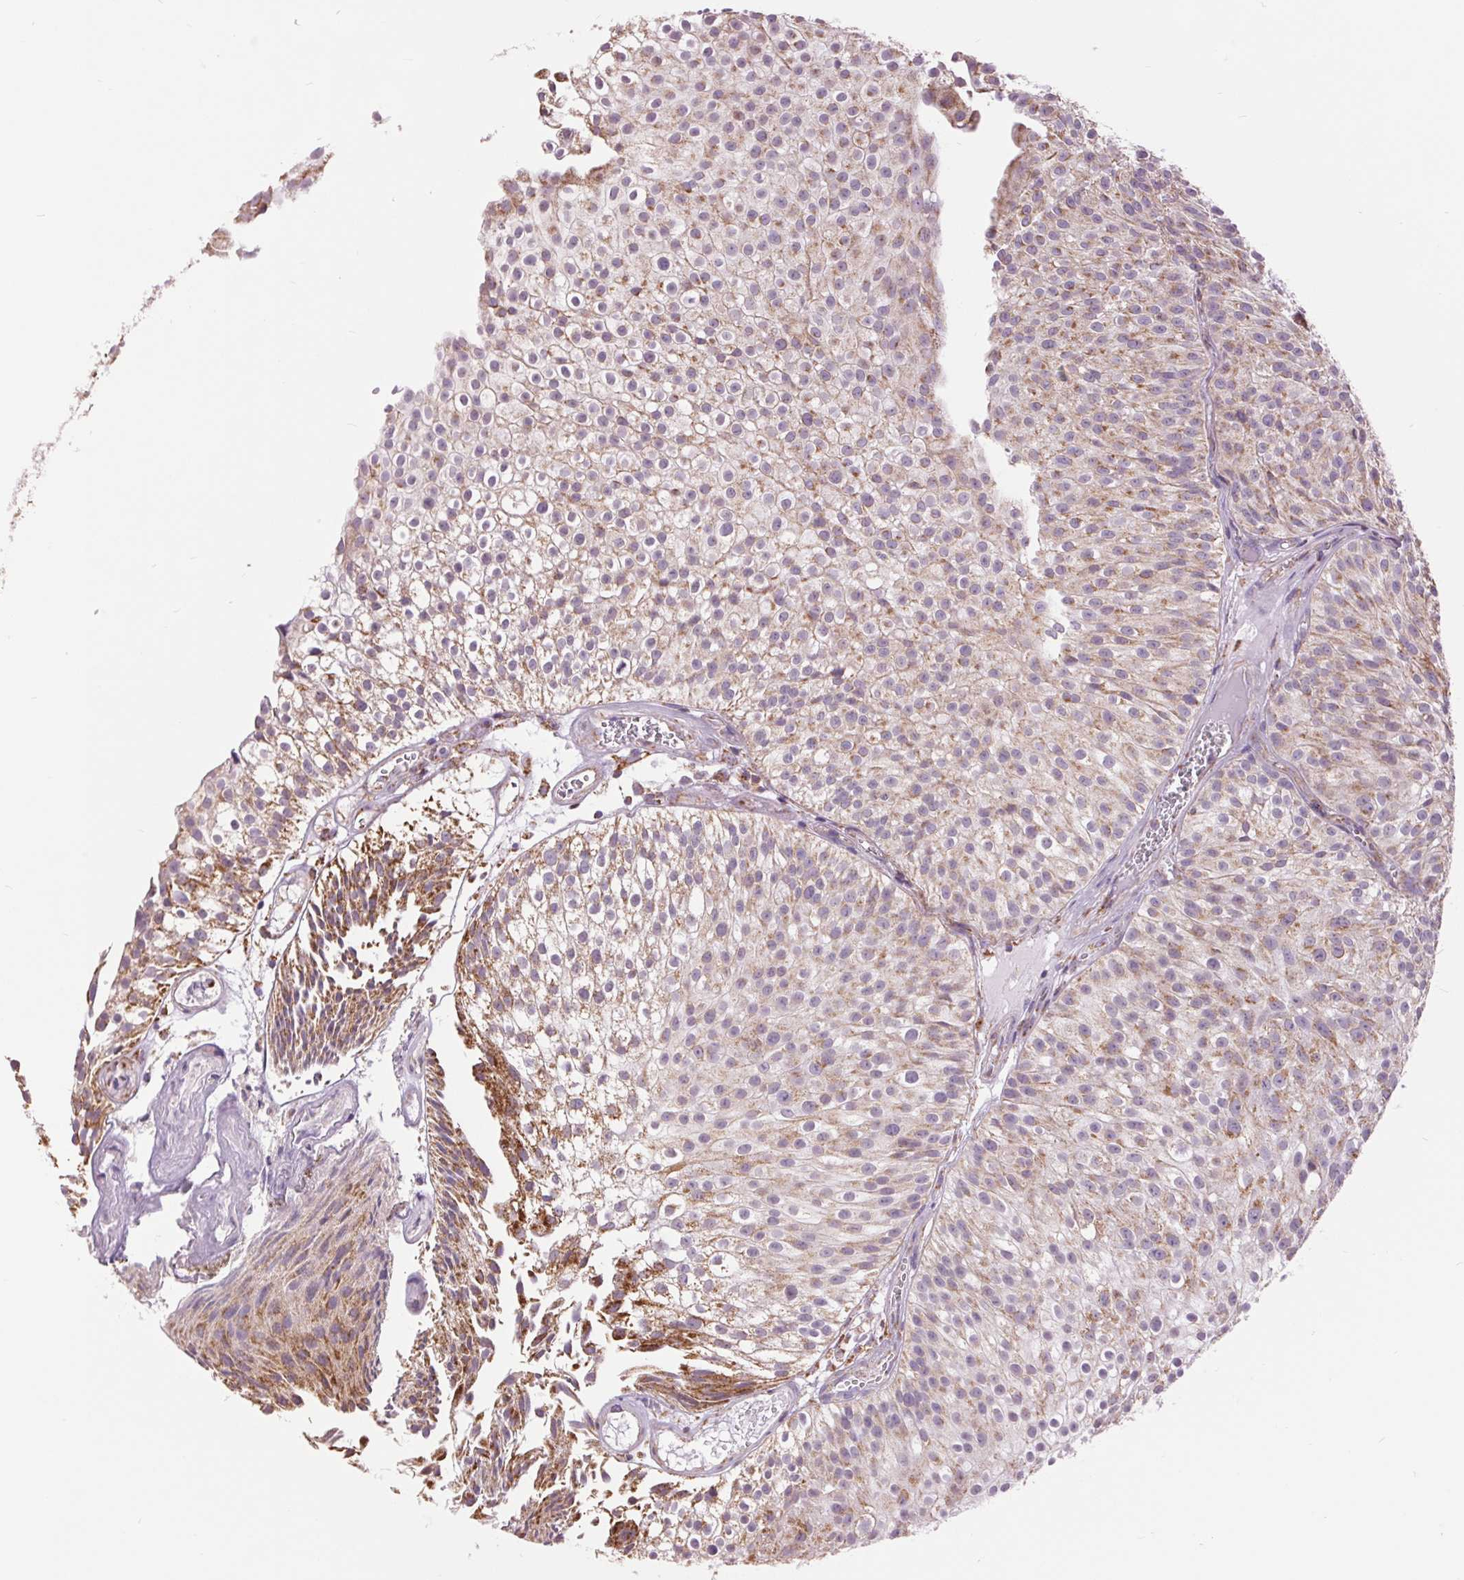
{"staining": {"intensity": "weak", "quantity": ">75%", "location": "cytoplasmic/membranous"}, "tissue": "urothelial cancer", "cell_type": "Tumor cells", "image_type": "cancer", "snomed": [{"axis": "morphology", "description": "Urothelial carcinoma, Low grade"}, {"axis": "topography", "description": "Urinary bladder"}], "caption": "A brown stain shows weak cytoplasmic/membranous positivity of a protein in human urothelial cancer tumor cells.", "gene": "ATP5PB", "patient": {"sex": "male", "age": 70}}